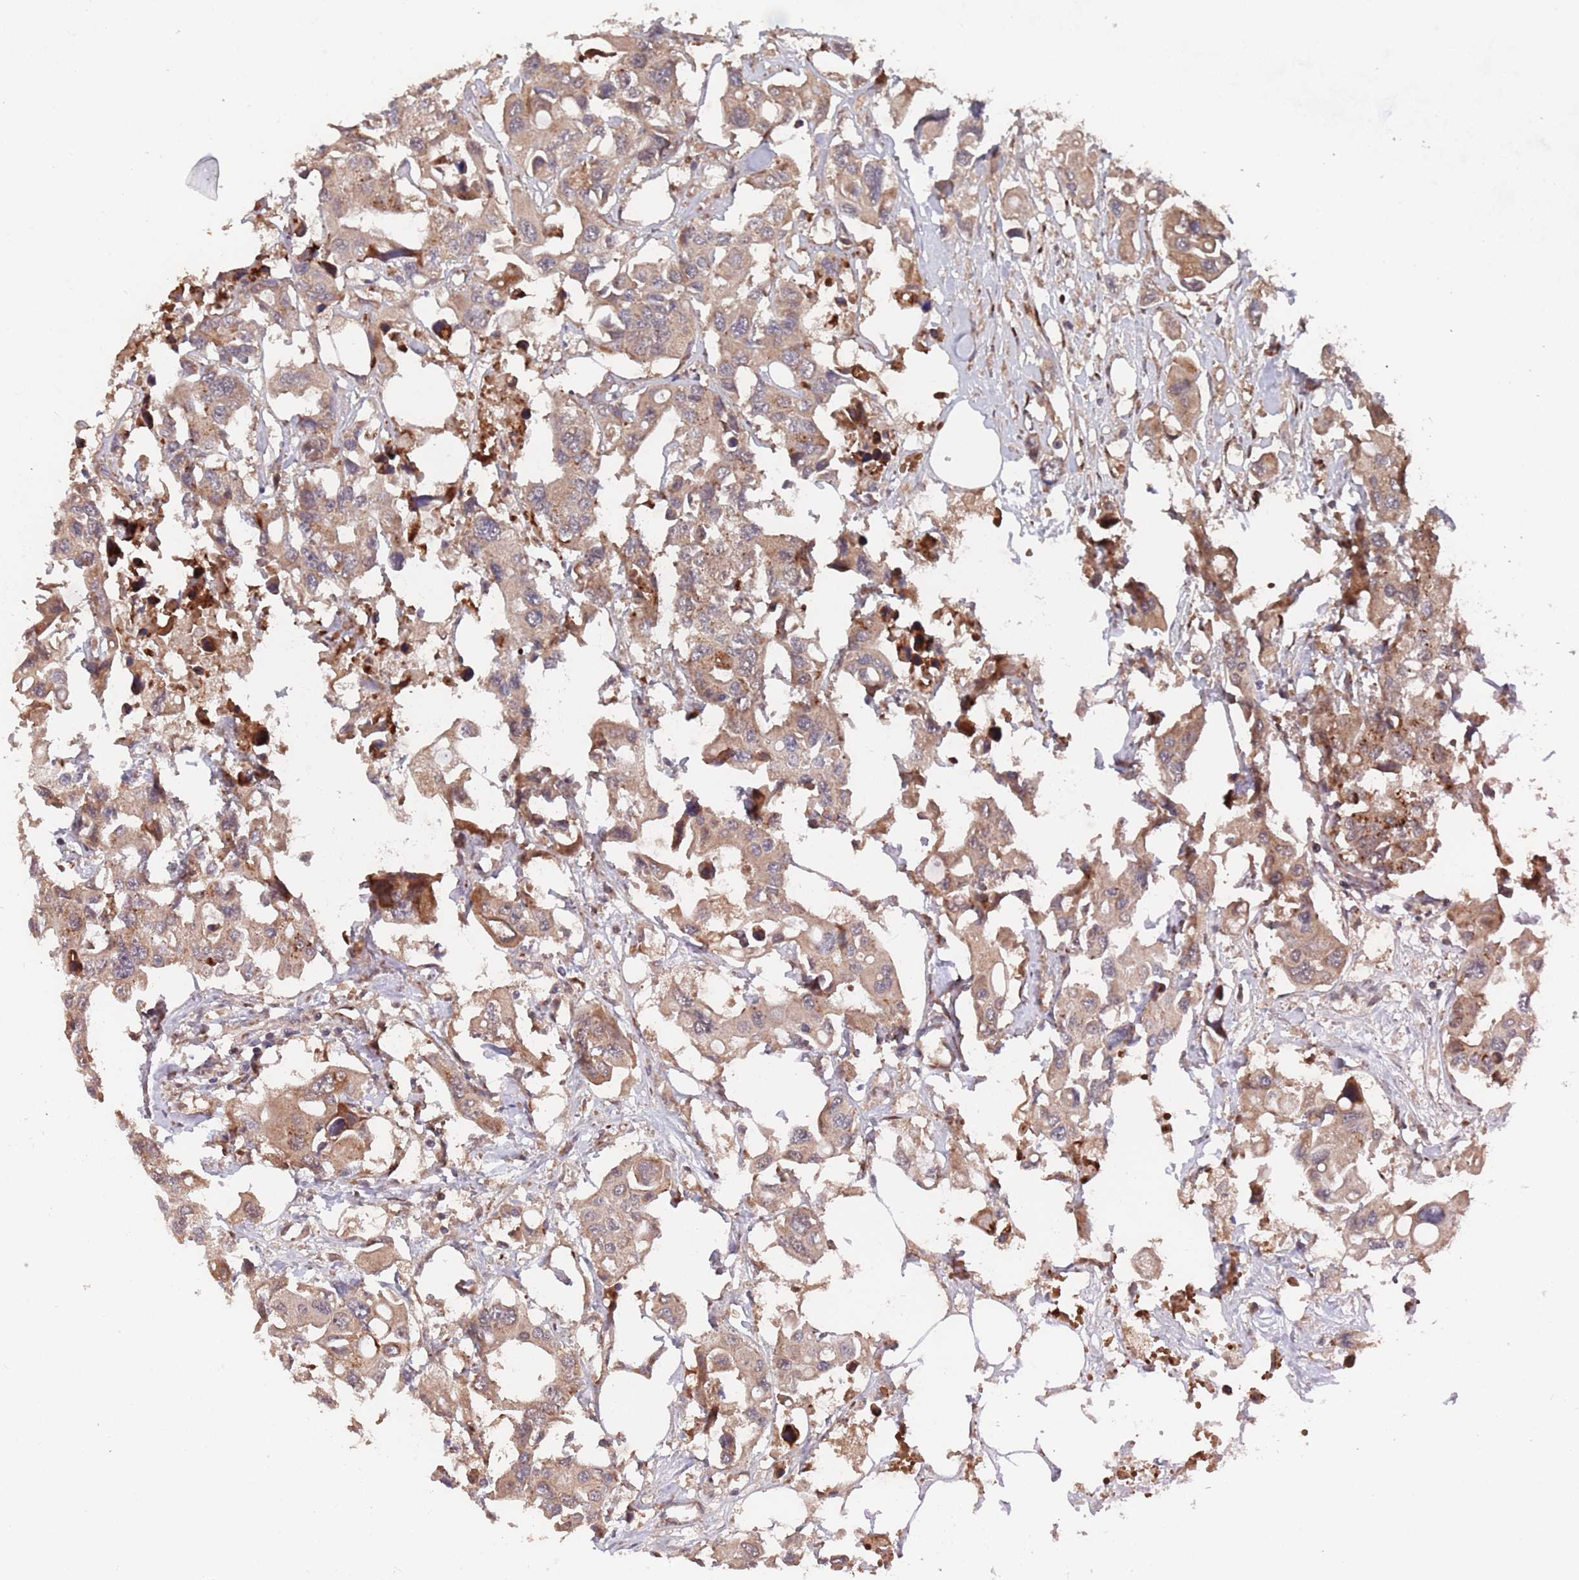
{"staining": {"intensity": "moderate", "quantity": ">75%", "location": "cytoplasmic/membranous"}, "tissue": "colorectal cancer", "cell_type": "Tumor cells", "image_type": "cancer", "snomed": [{"axis": "morphology", "description": "Adenocarcinoma, NOS"}, {"axis": "topography", "description": "Colon"}], "caption": "Immunohistochemical staining of human colorectal cancer exhibits medium levels of moderate cytoplasmic/membranous protein staining in about >75% of tumor cells.", "gene": "UNC45A", "patient": {"sex": "male", "age": 77}}